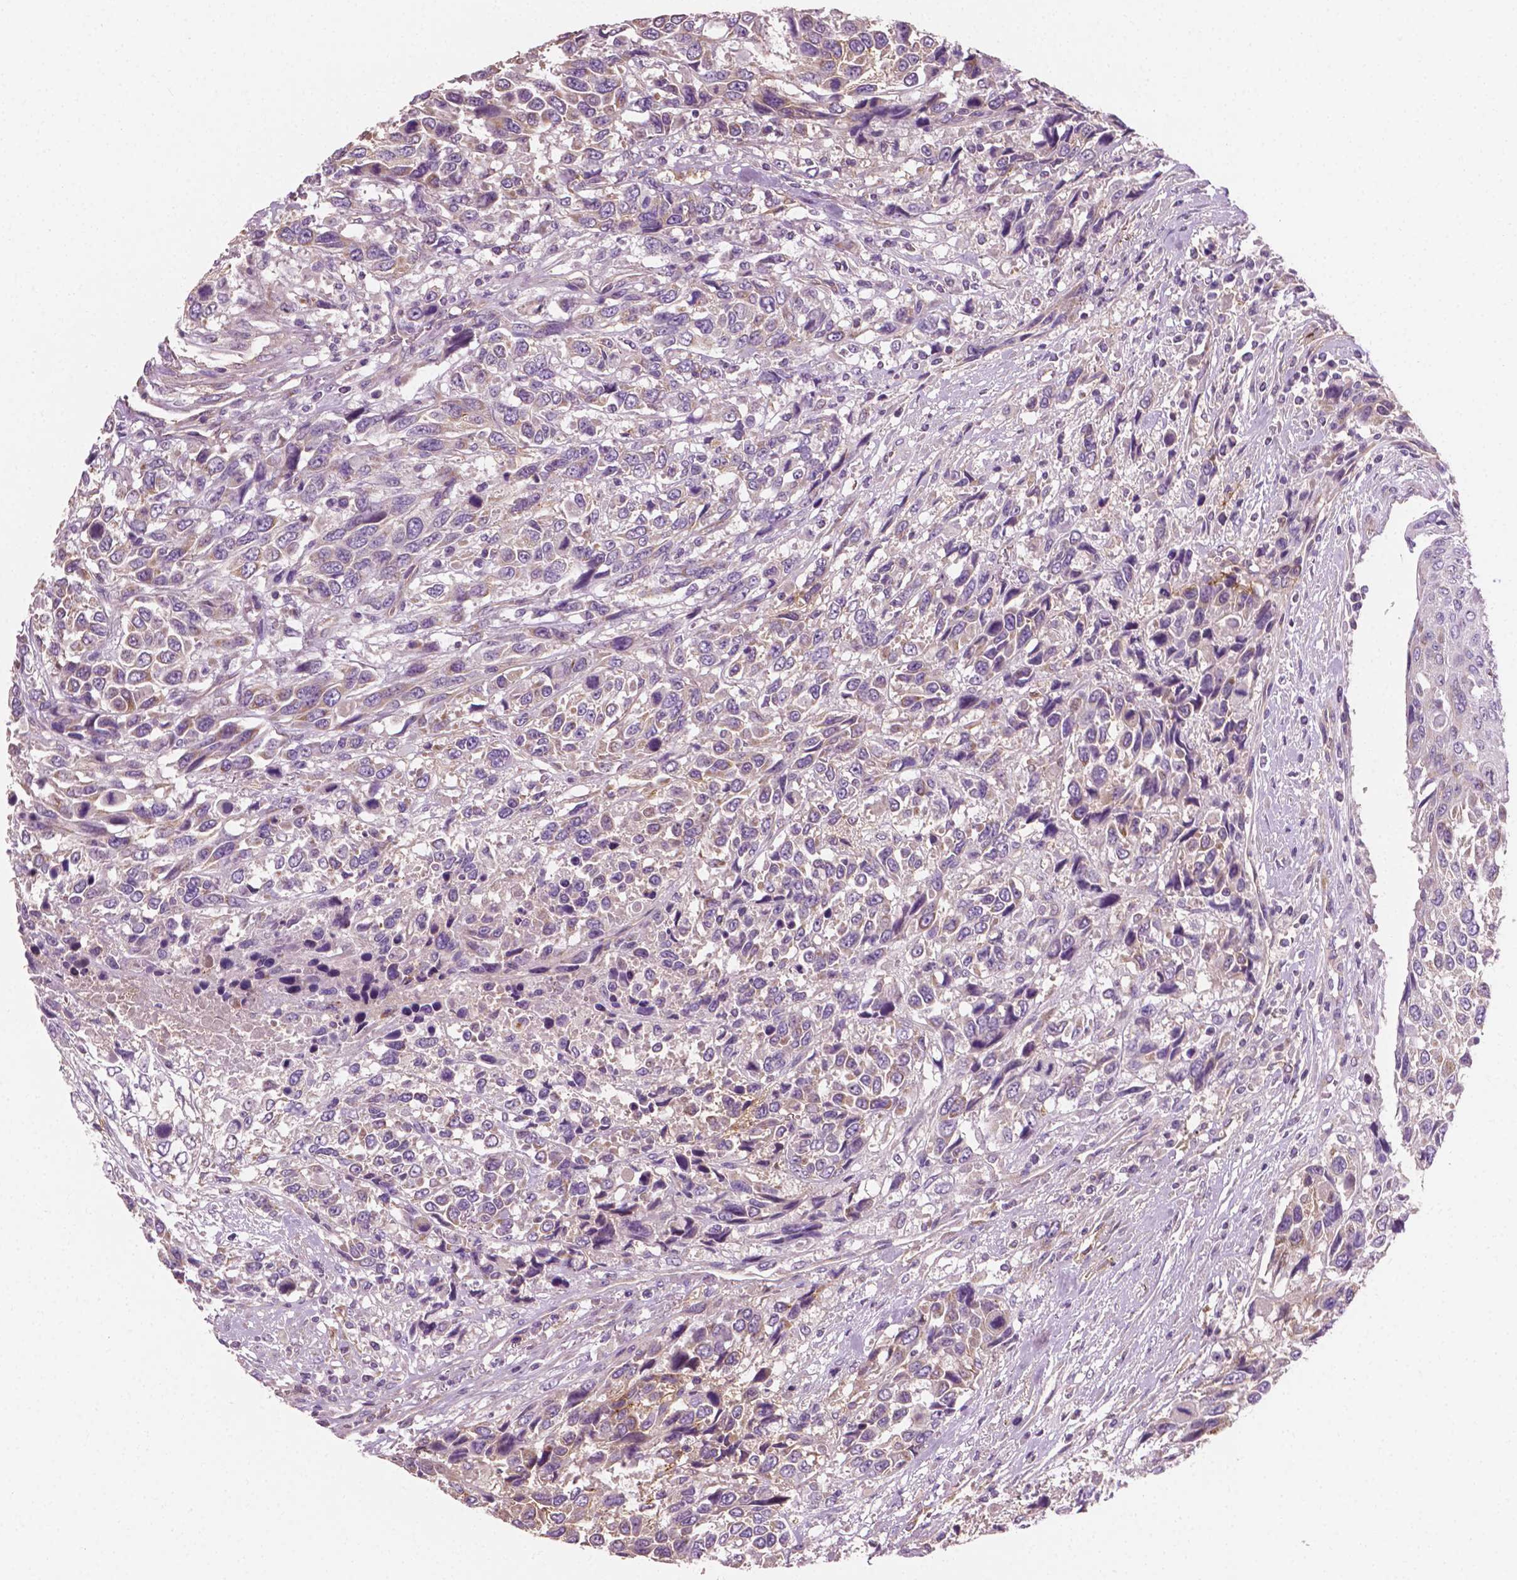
{"staining": {"intensity": "moderate", "quantity": "<25%", "location": "cytoplasmic/membranous"}, "tissue": "urothelial cancer", "cell_type": "Tumor cells", "image_type": "cancer", "snomed": [{"axis": "morphology", "description": "Urothelial carcinoma, High grade"}, {"axis": "topography", "description": "Urinary bladder"}], "caption": "A photomicrograph of urothelial cancer stained for a protein displays moderate cytoplasmic/membranous brown staining in tumor cells. The protein is stained brown, and the nuclei are stained in blue (DAB (3,3'-diaminobenzidine) IHC with brightfield microscopy, high magnification).", "gene": "PTX3", "patient": {"sex": "female", "age": 70}}